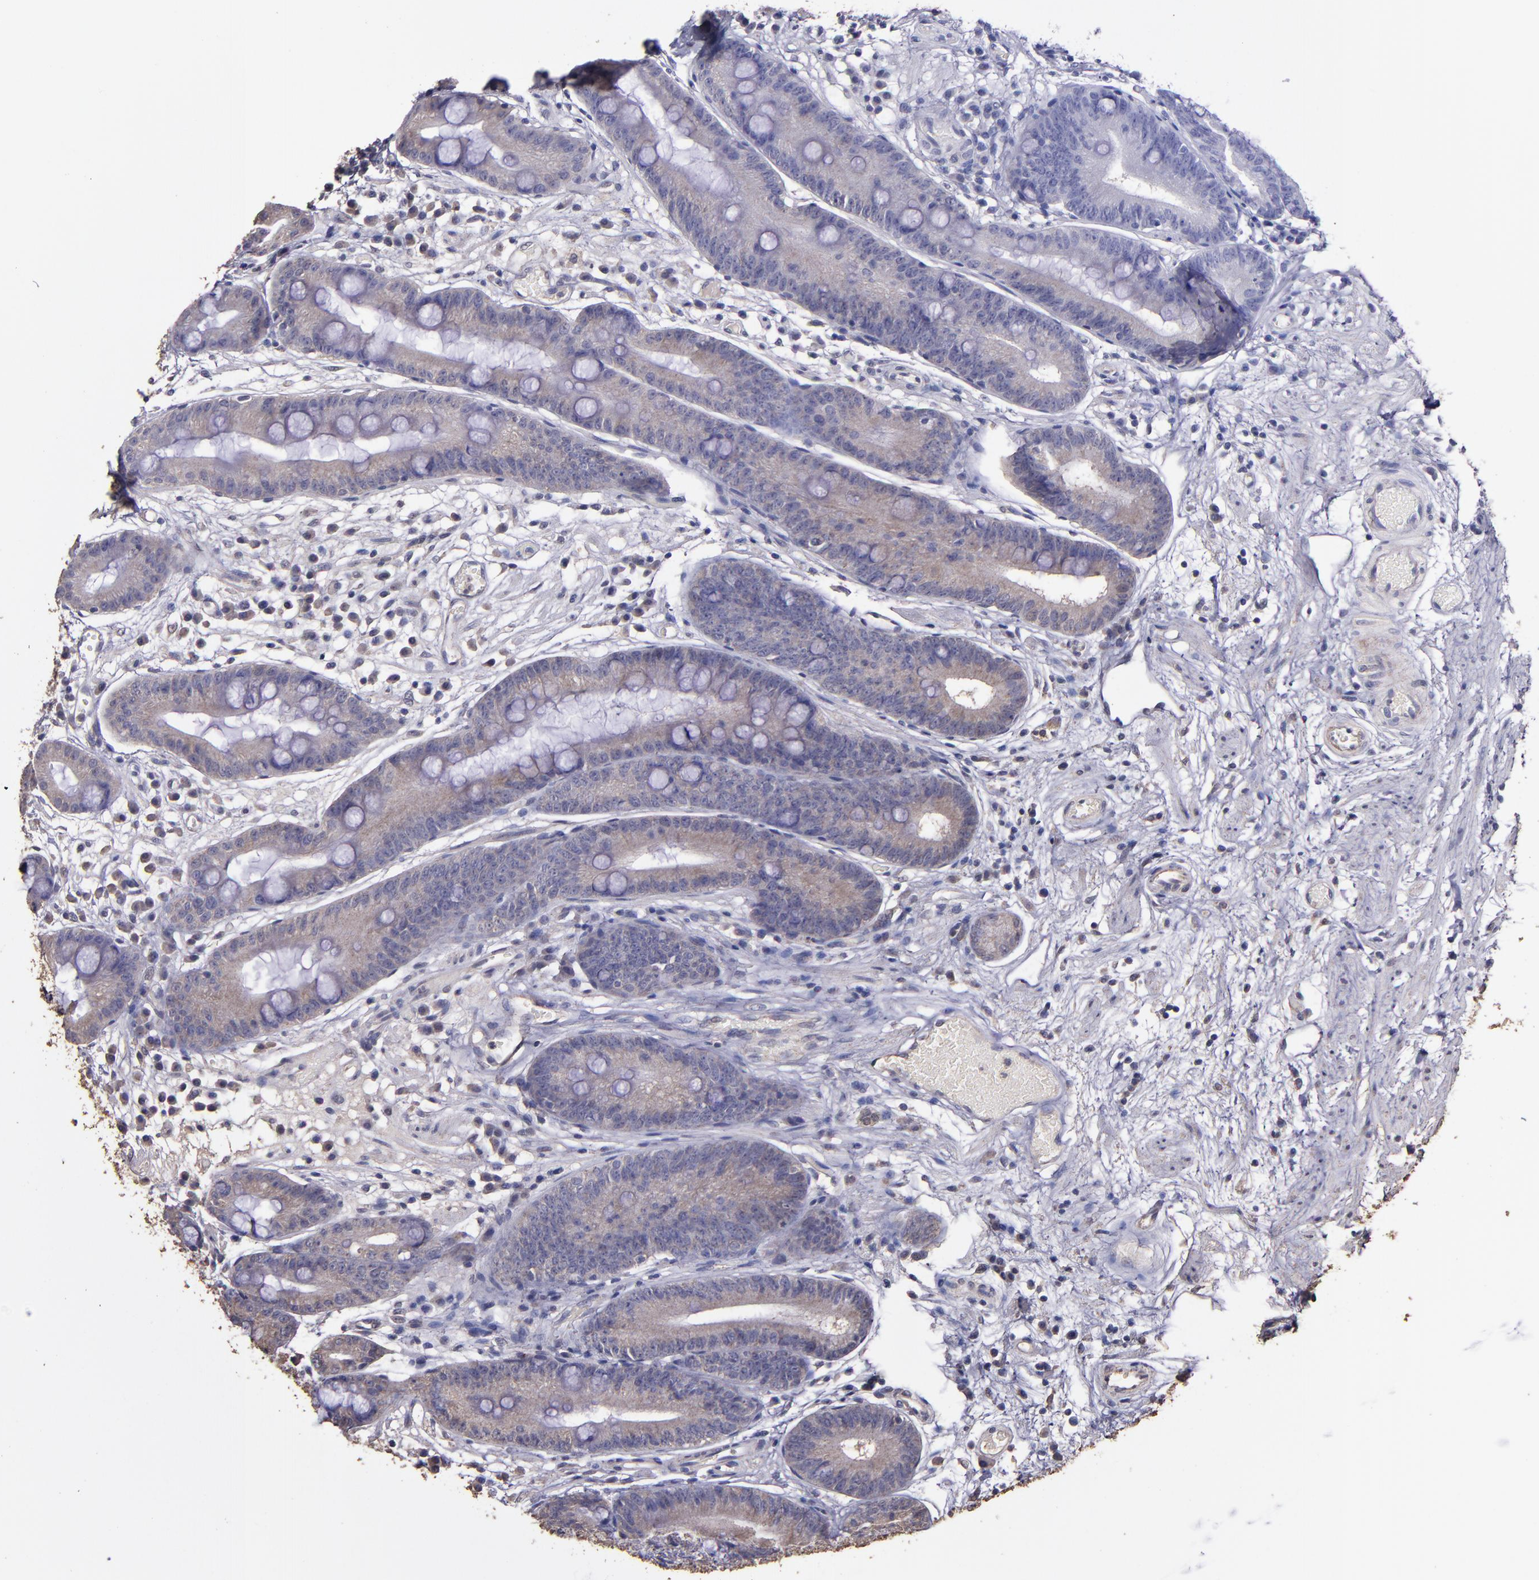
{"staining": {"intensity": "moderate", "quantity": ">75%", "location": "cytoplasmic/membranous"}, "tissue": "stomach", "cell_type": "Glandular cells", "image_type": "normal", "snomed": [{"axis": "morphology", "description": "Normal tissue, NOS"}, {"axis": "morphology", "description": "Inflammation, NOS"}, {"axis": "topography", "description": "Stomach, lower"}], "caption": "A histopathology image of human stomach stained for a protein demonstrates moderate cytoplasmic/membranous brown staining in glandular cells. (DAB (3,3'-diaminobenzidine) IHC with brightfield microscopy, high magnification).", "gene": "HECTD1", "patient": {"sex": "male", "age": 59}}